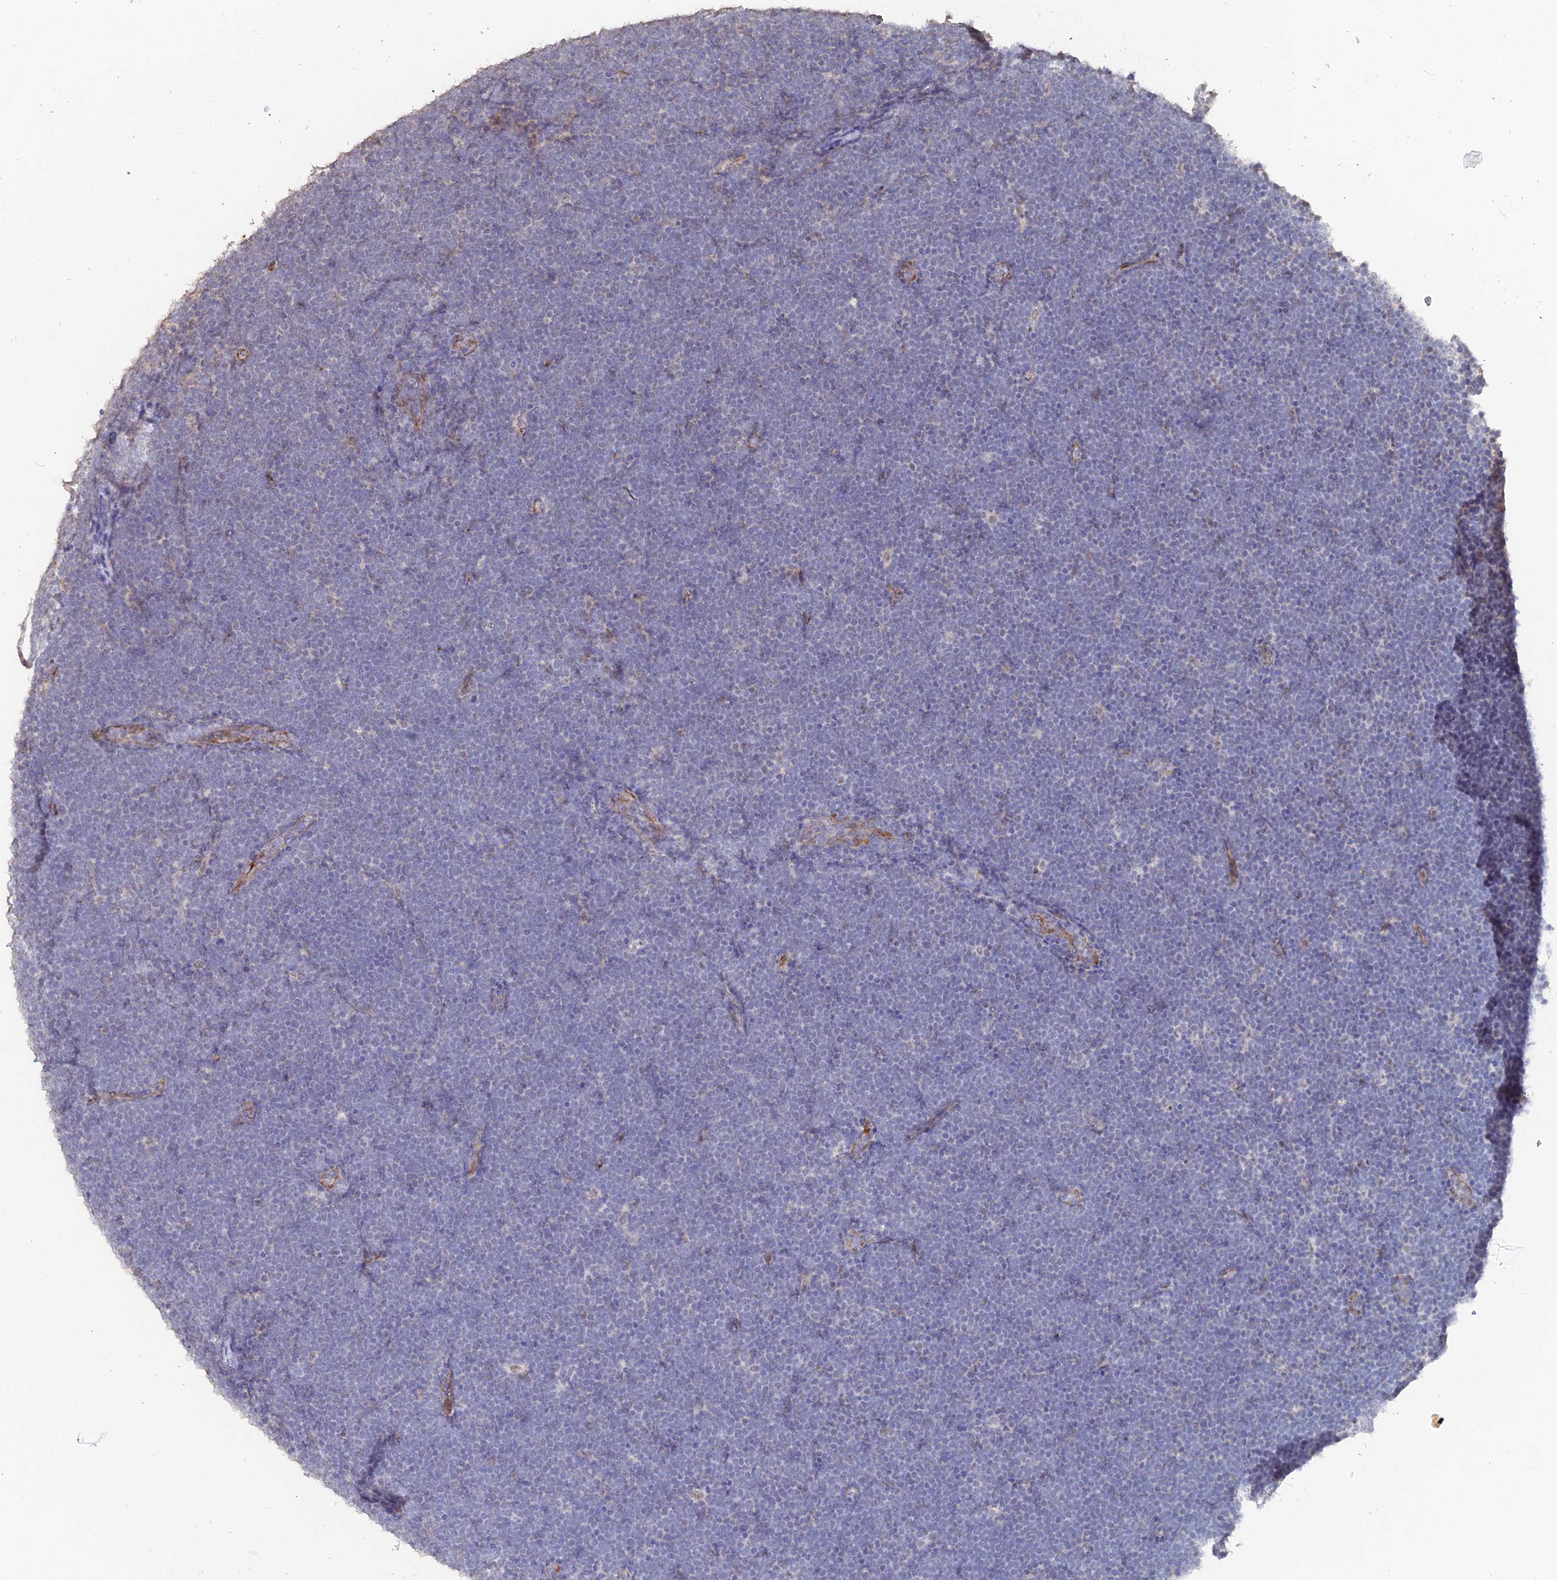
{"staining": {"intensity": "negative", "quantity": "none", "location": "none"}, "tissue": "lymphoma", "cell_type": "Tumor cells", "image_type": "cancer", "snomed": [{"axis": "morphology", "description": "Malignant lymphoma, non-Hodgkin's type, High grade"}, {"axis": "topography", "description": "Lymph node"}], "caption": "Lymphoma stained for a protein using IHC reveals no expression tumor cells.", "gene": "SEMG2", "patient": {"sex": "male", "age": 13}}